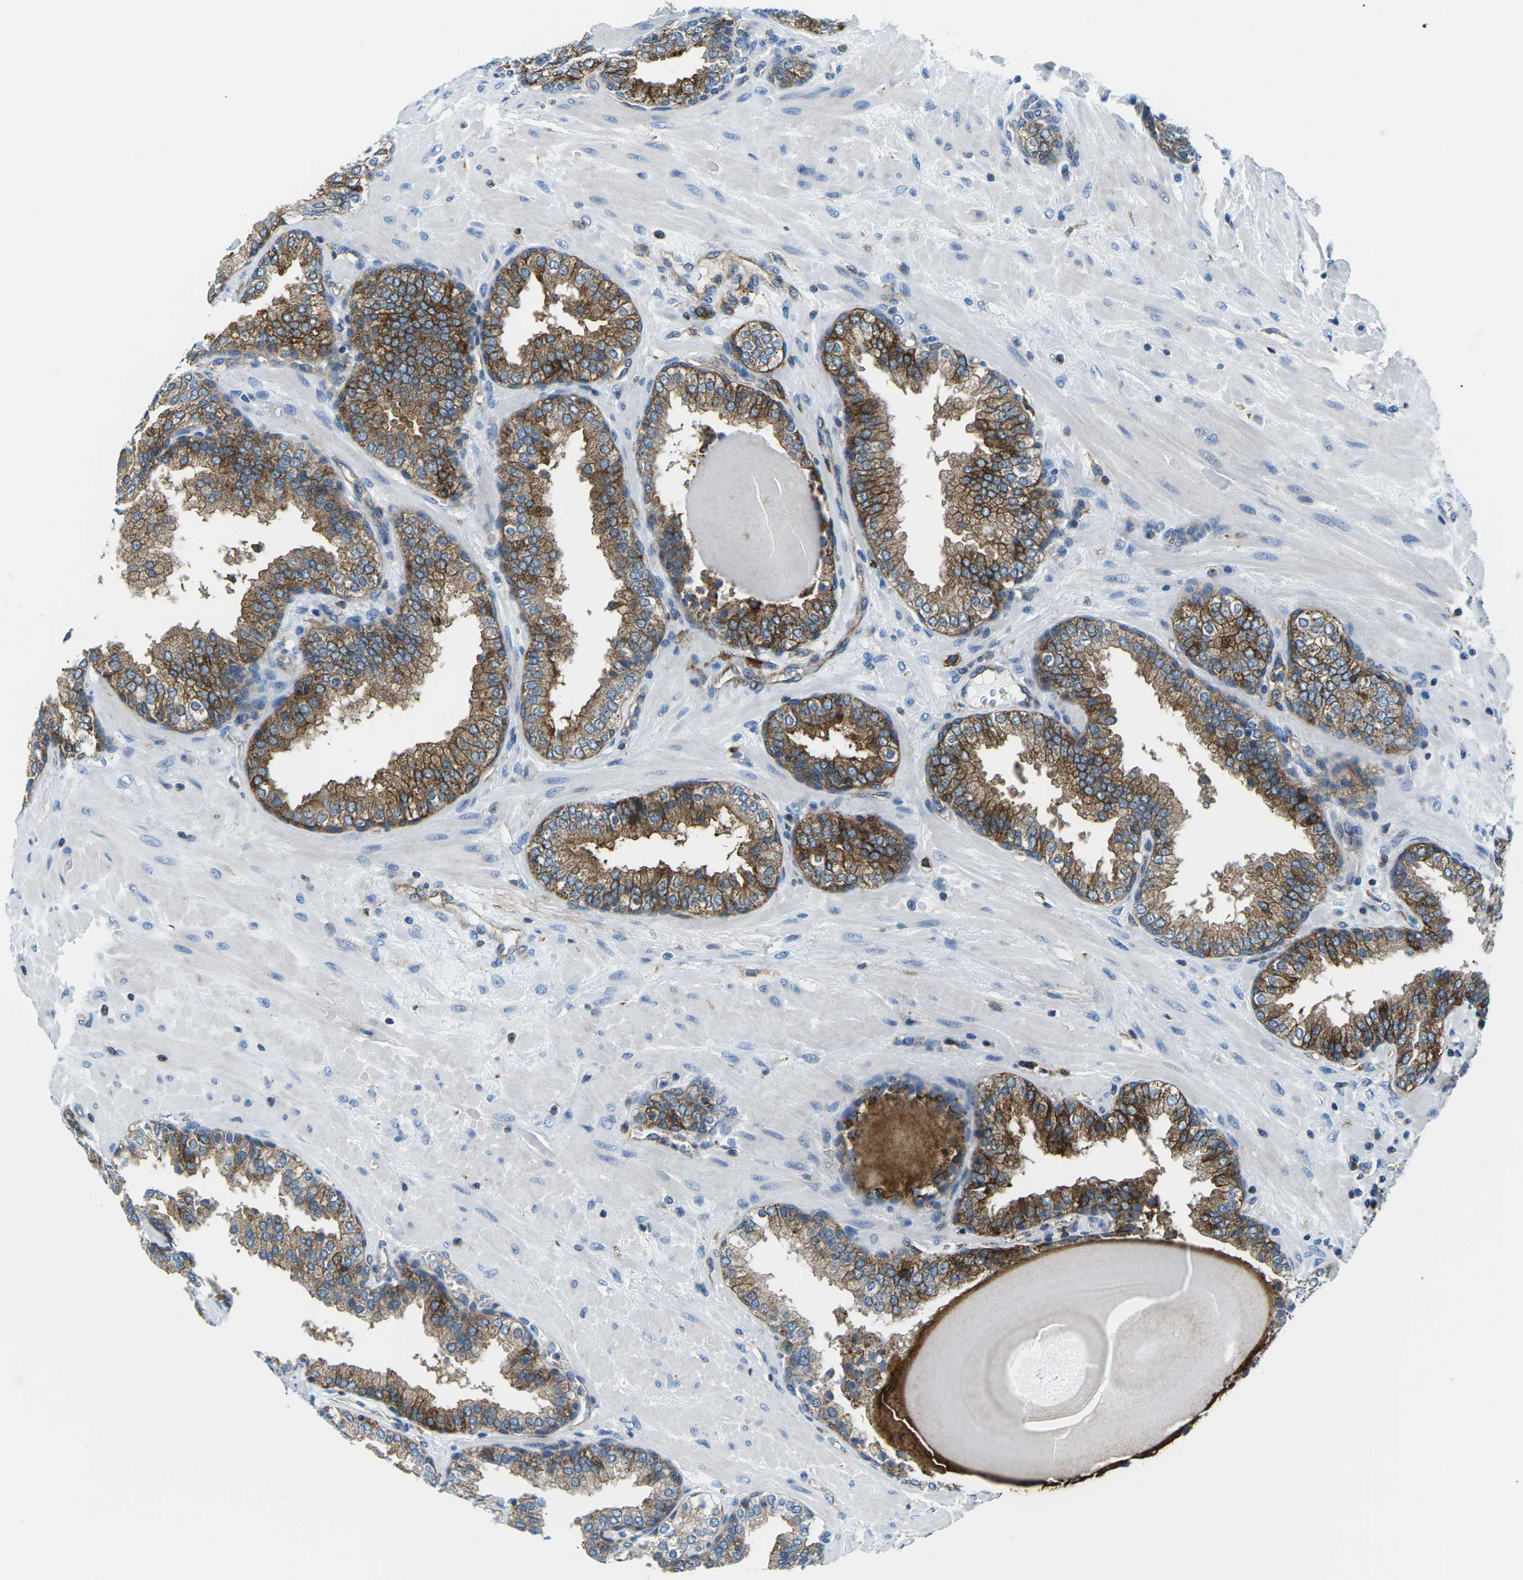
{"staining": {"intensity": "moderate", "quantity": "25%-75%", "location": "cytoplasmic/membranous"}, "tissue": "prostate", "cell_type": "Glandular cells", "image_type": "normal", "snomed": [{"axis": "morphology", "description": "Normal tissue, NOS"}, {"axis": "topography", "description": "Prostate"}], "caption": "Approximately 25%-75% of glandular cells in unremarkable human prostate show moderate cytoplasmic/membranous protein expression as visualized by brown immunohistochemical staining.", "gene": "SOCS4", "patient": {"sex": "male", "age": 51}}